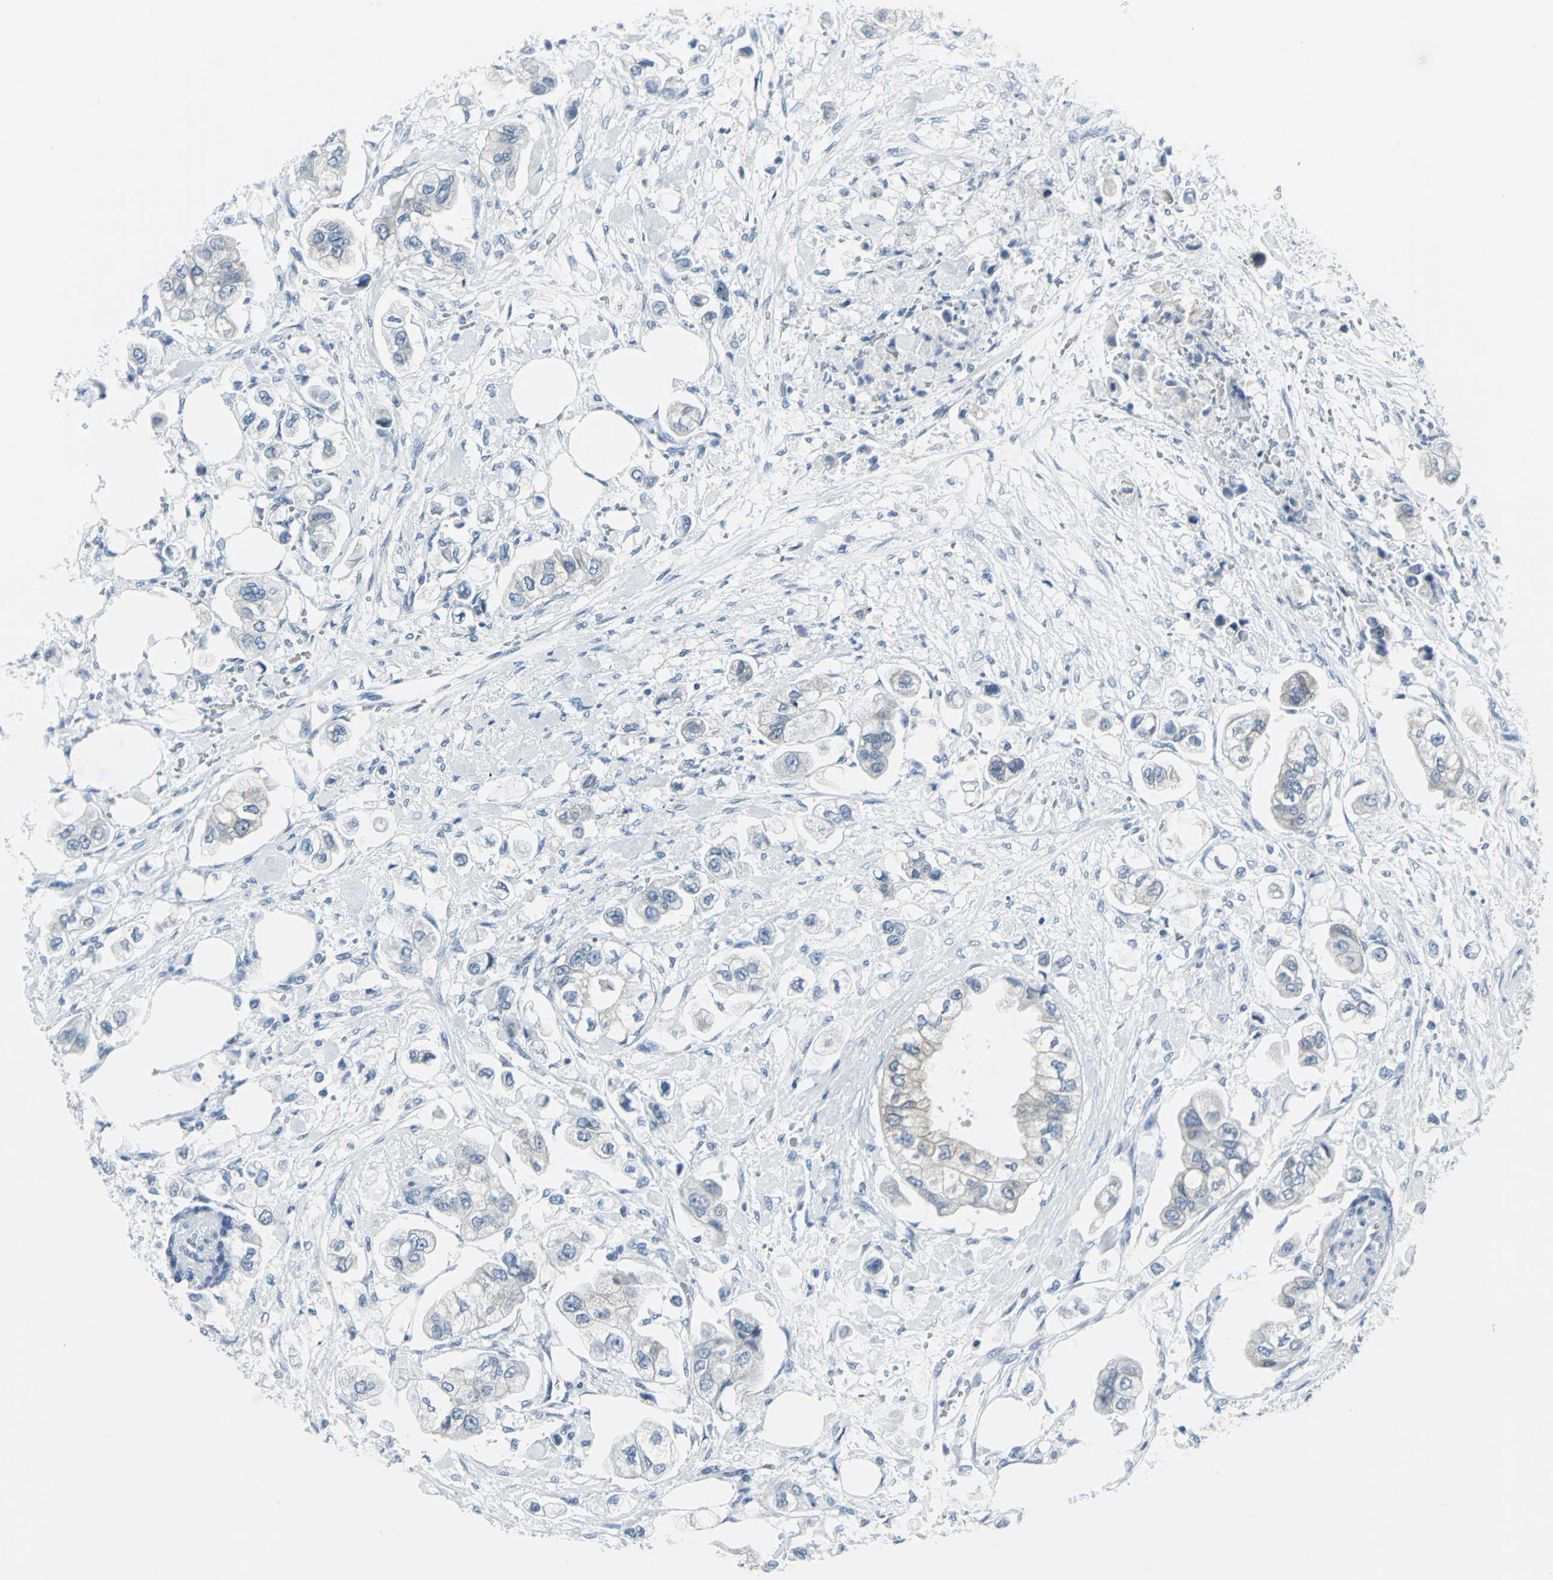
{"staining": {"intensity": "negative", "quantity": "none", "location": "none"}, "tissue": "stomach cancer", "cell_type": "Tumor cells", "image_type": "cancer", "snomed": [{"axis": "morphology", "description": "Adenocarcinoma, NOS"}, {"axis": "topography", "description": "Stomach"}], "caption": "This is a micrograph of immunohistochemistry staining of stomach cancer, which shows no staining in tumor cells.", "gene": "CYB5A", "patient": {"sex": "male", "age": 62}}